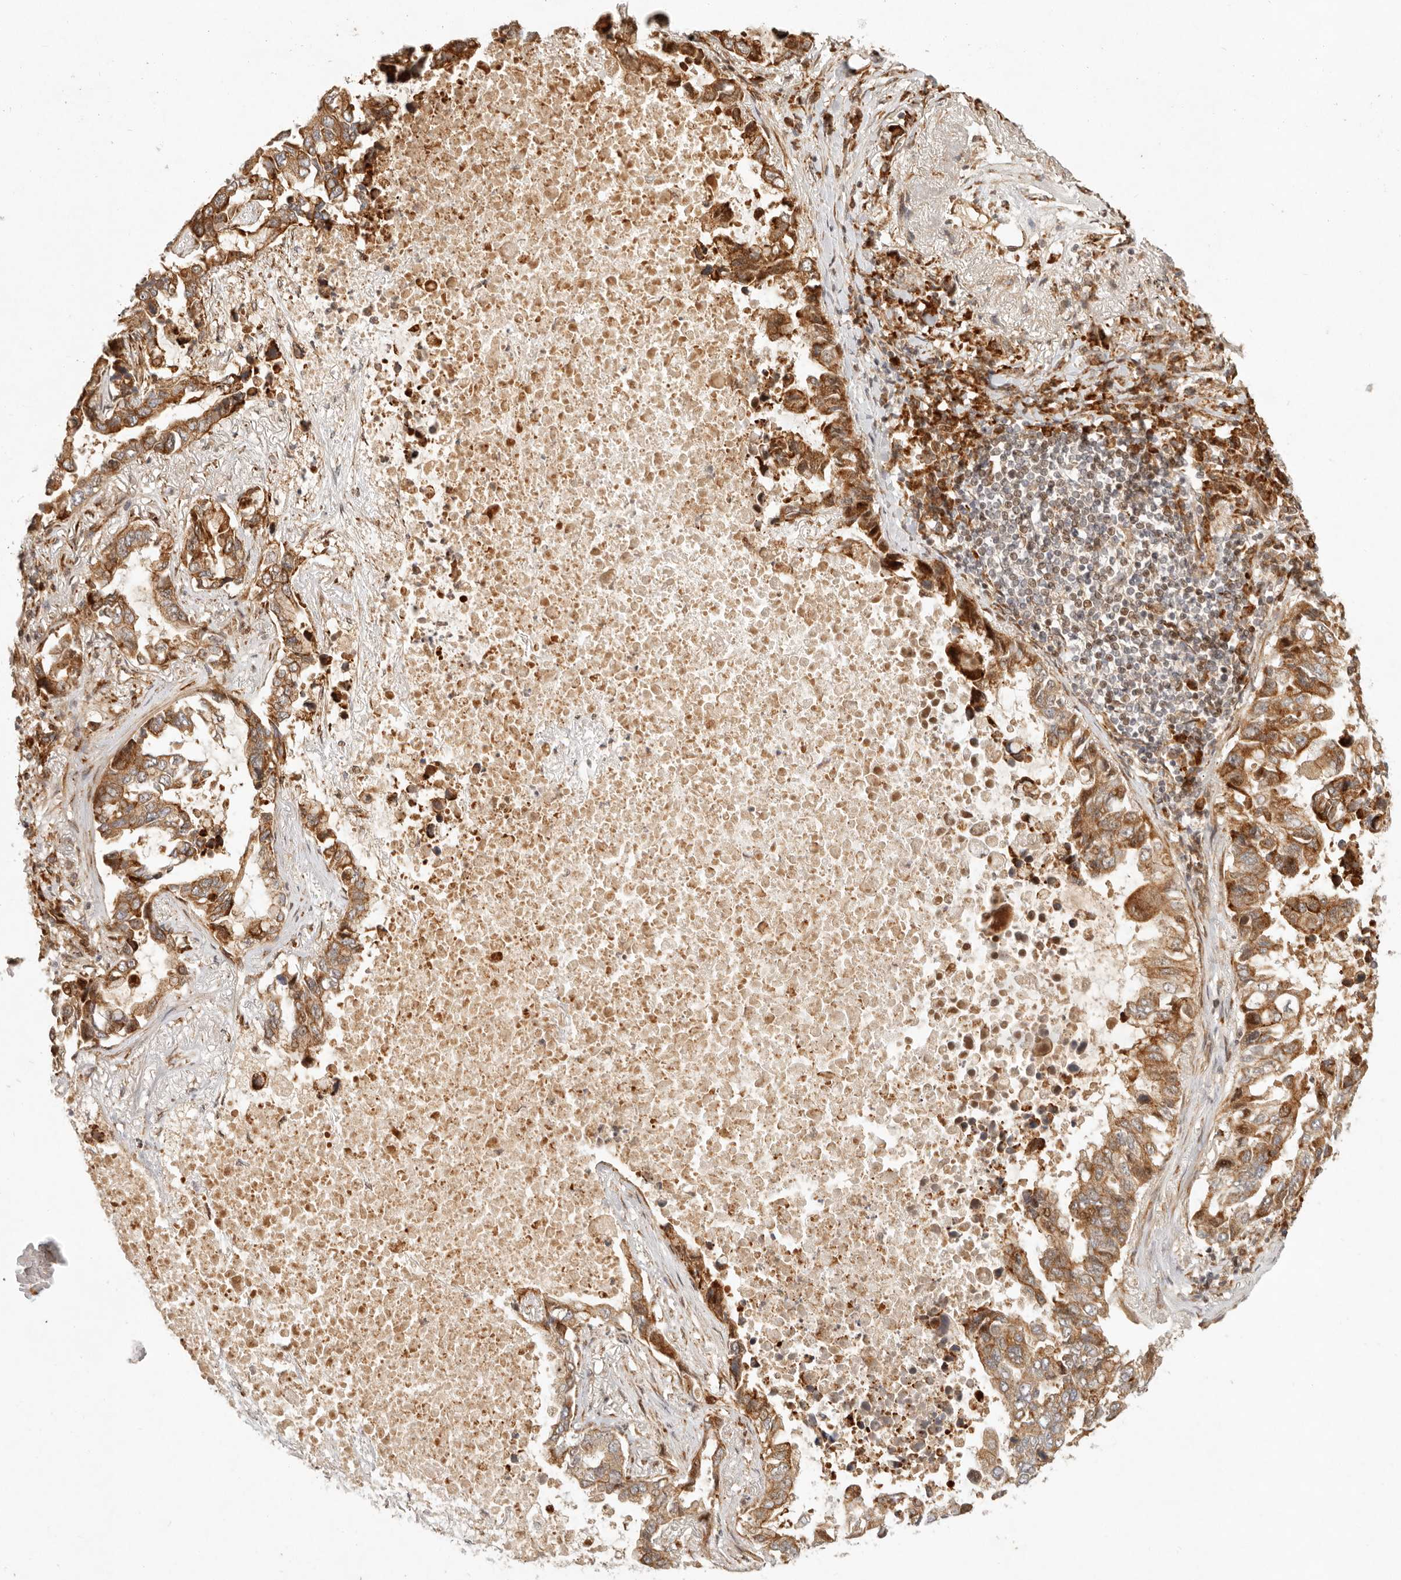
{"staining": {"intensity": "moderate", "quantity": ">75%", "location": "cytoplasmic/membranous"}, "tissue": "lung cancer", "cell_type": "Tumor cells", "image_type": "cancer", "snomed": [{"axis": "morphology", "description": "Adenocarcinoma, NOS"}, {"axis": "topography", "description": "Lung"}], "caption": "High-power microscopy captured an IHC micrograph of lung cancer, revealing moderate cytoplasmic/membranous staining in about >75% of tumor cells.", "gene": "KLHL38", "patient": {"sex": "male", "age": 64}}